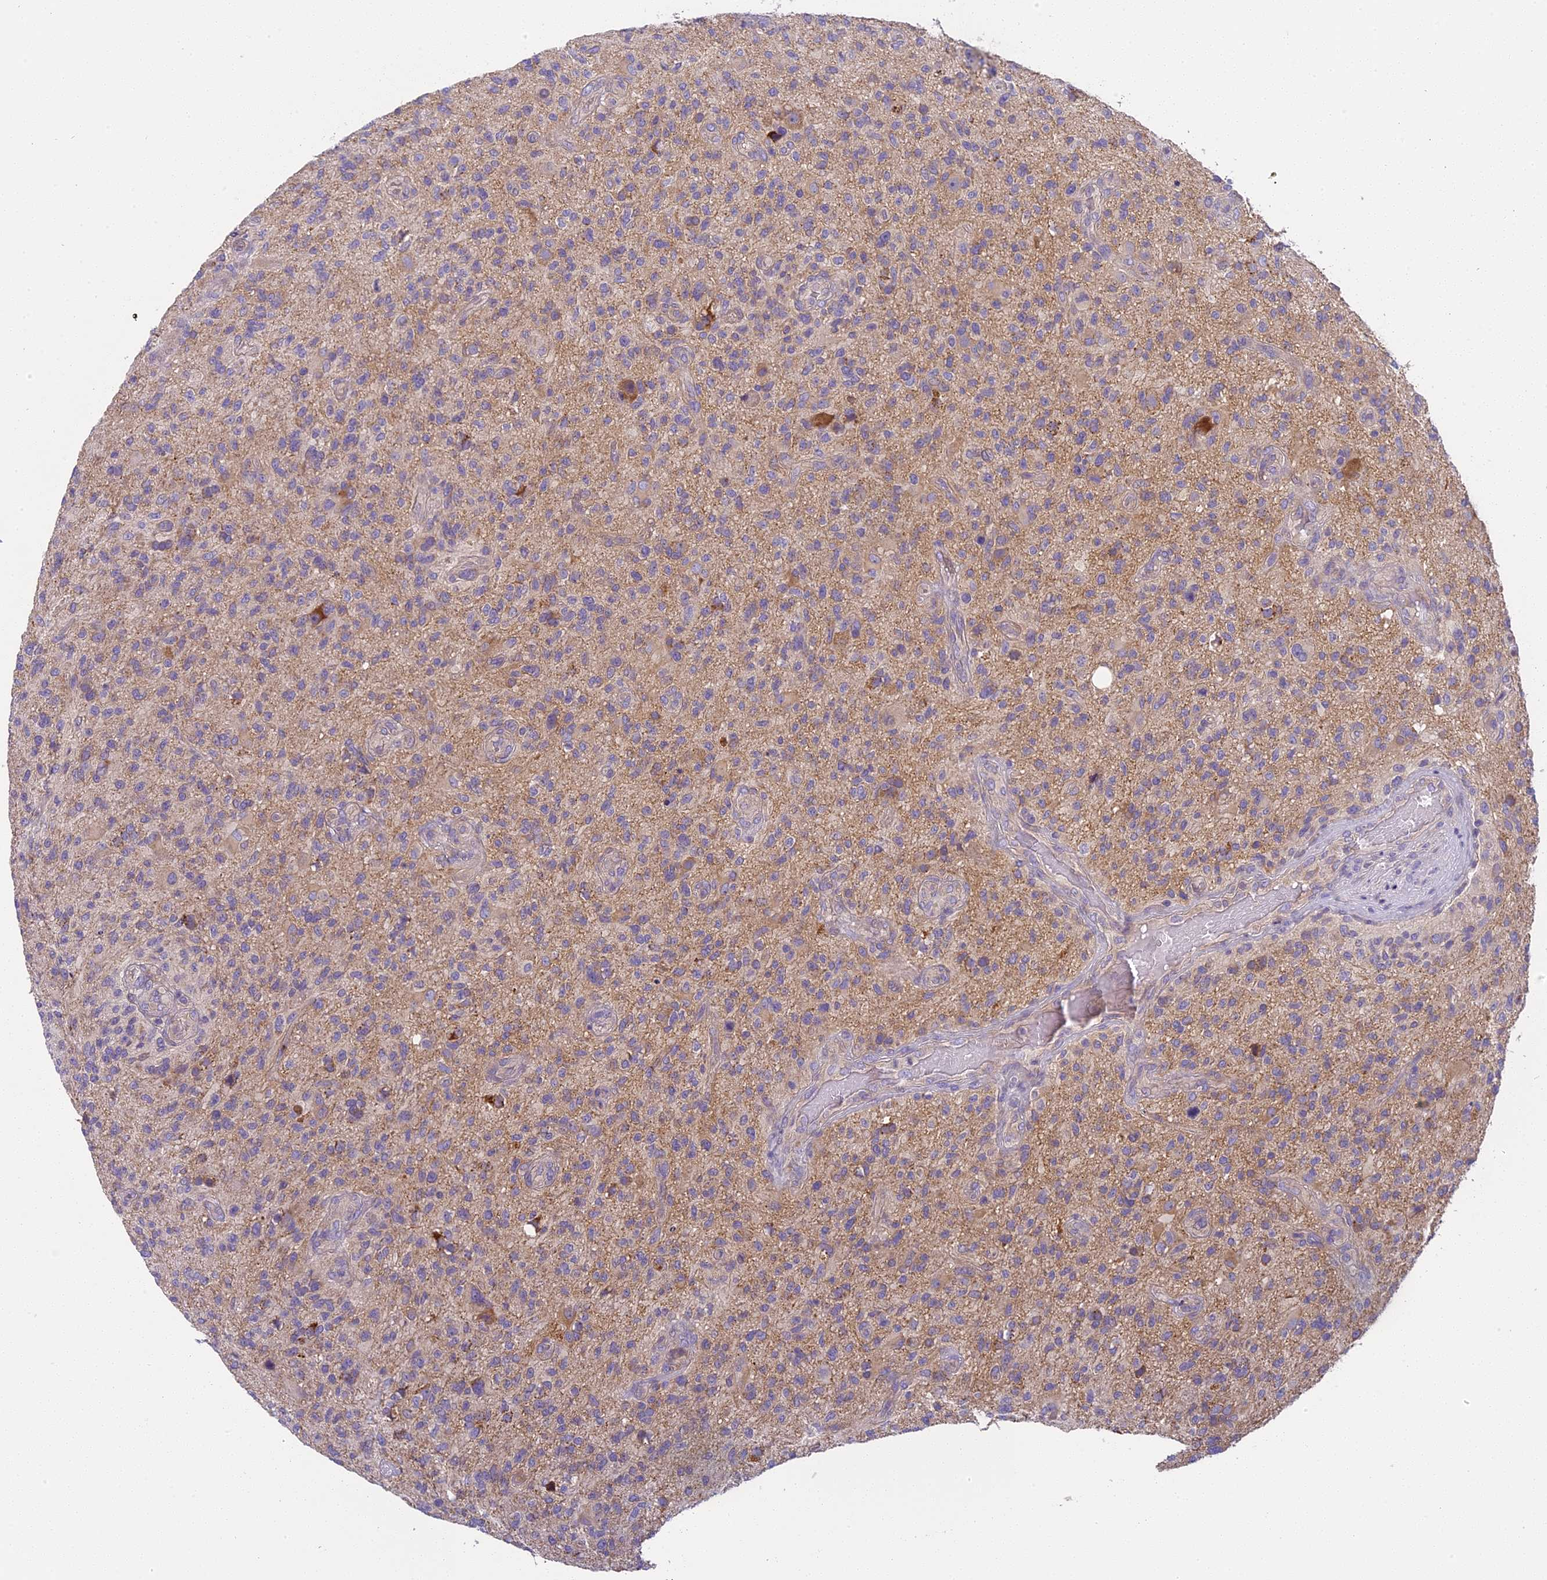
{"staining": {"intensity": "negative", "quantity": "none", "location": "none"}, "tissue": "glioma", "cell_type": "Tumor cells", "image_type": "cancer", "snomed": [{"axis": "morphology", "description": "Glioma, malignant, High grade"}, {"axis": "topography", "description": "Brain"}], "caption": "Immunohistochemical staining of glioma reveals no significant expression in tumor cells.", "gene": "ARHGEF37", "patient": {"sex": "male", "age": 47}}